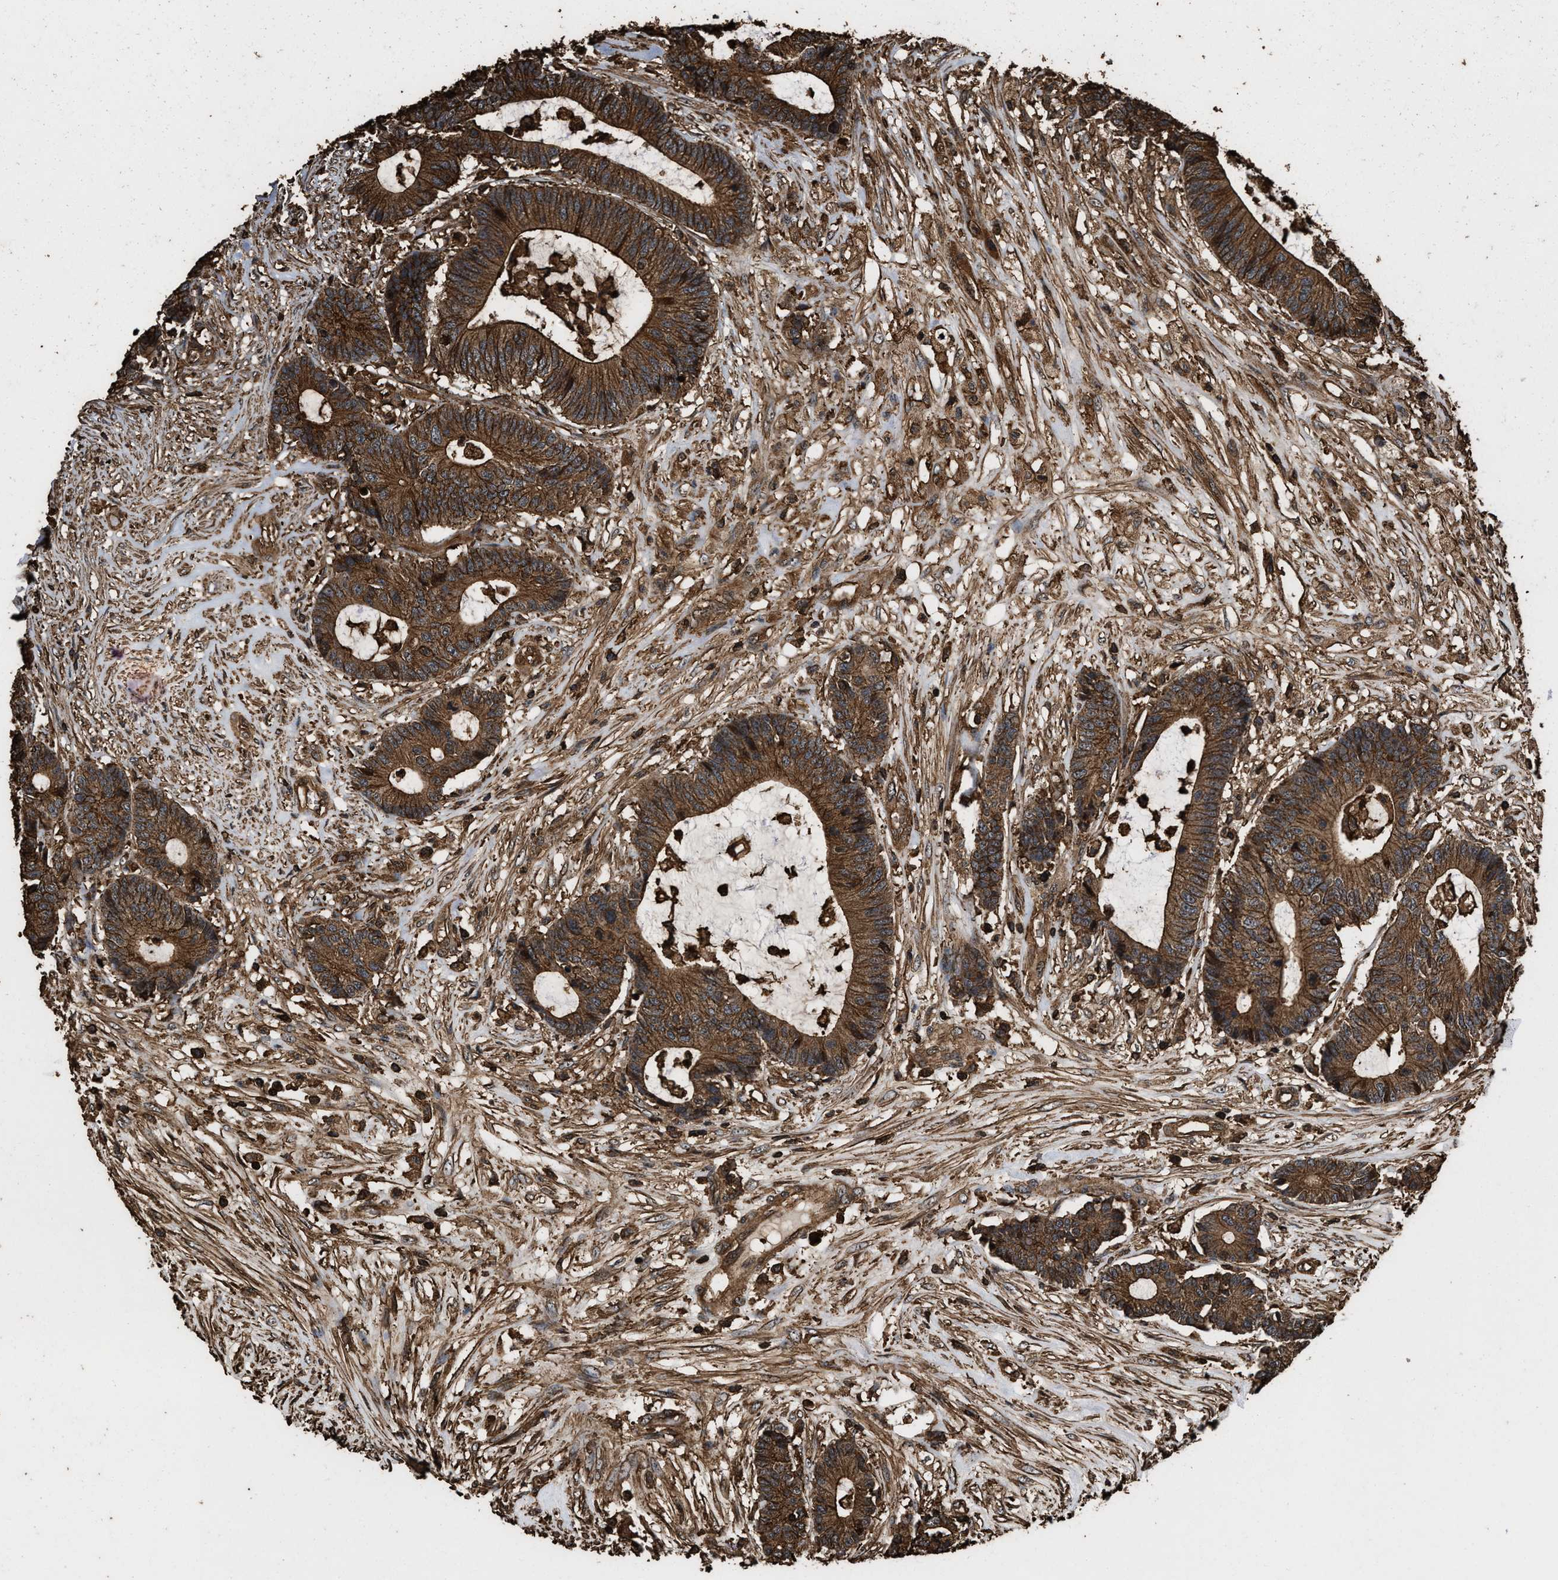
{"staining": {"intensity": "strong", "quantity": ">75%", "location": "cytoplasmic/membranous"}, "tissue": "colorectal cancer", "cell_type": "Tumor cells", "image_type": "cancer", "snomed": [{"axis": "morphology", "description": "Adenocarcinoma, NOS"}, {"axis": "topography", "description": "Colon"}], "caption": "This is a histology image of immunohistochemistry staining of colorectal cancer, which shows strong expression in the cytoplasmic/membranous of tumor cells.", "gene": "KBTBD2", "patient": {"sex": "female", "age": 84}}